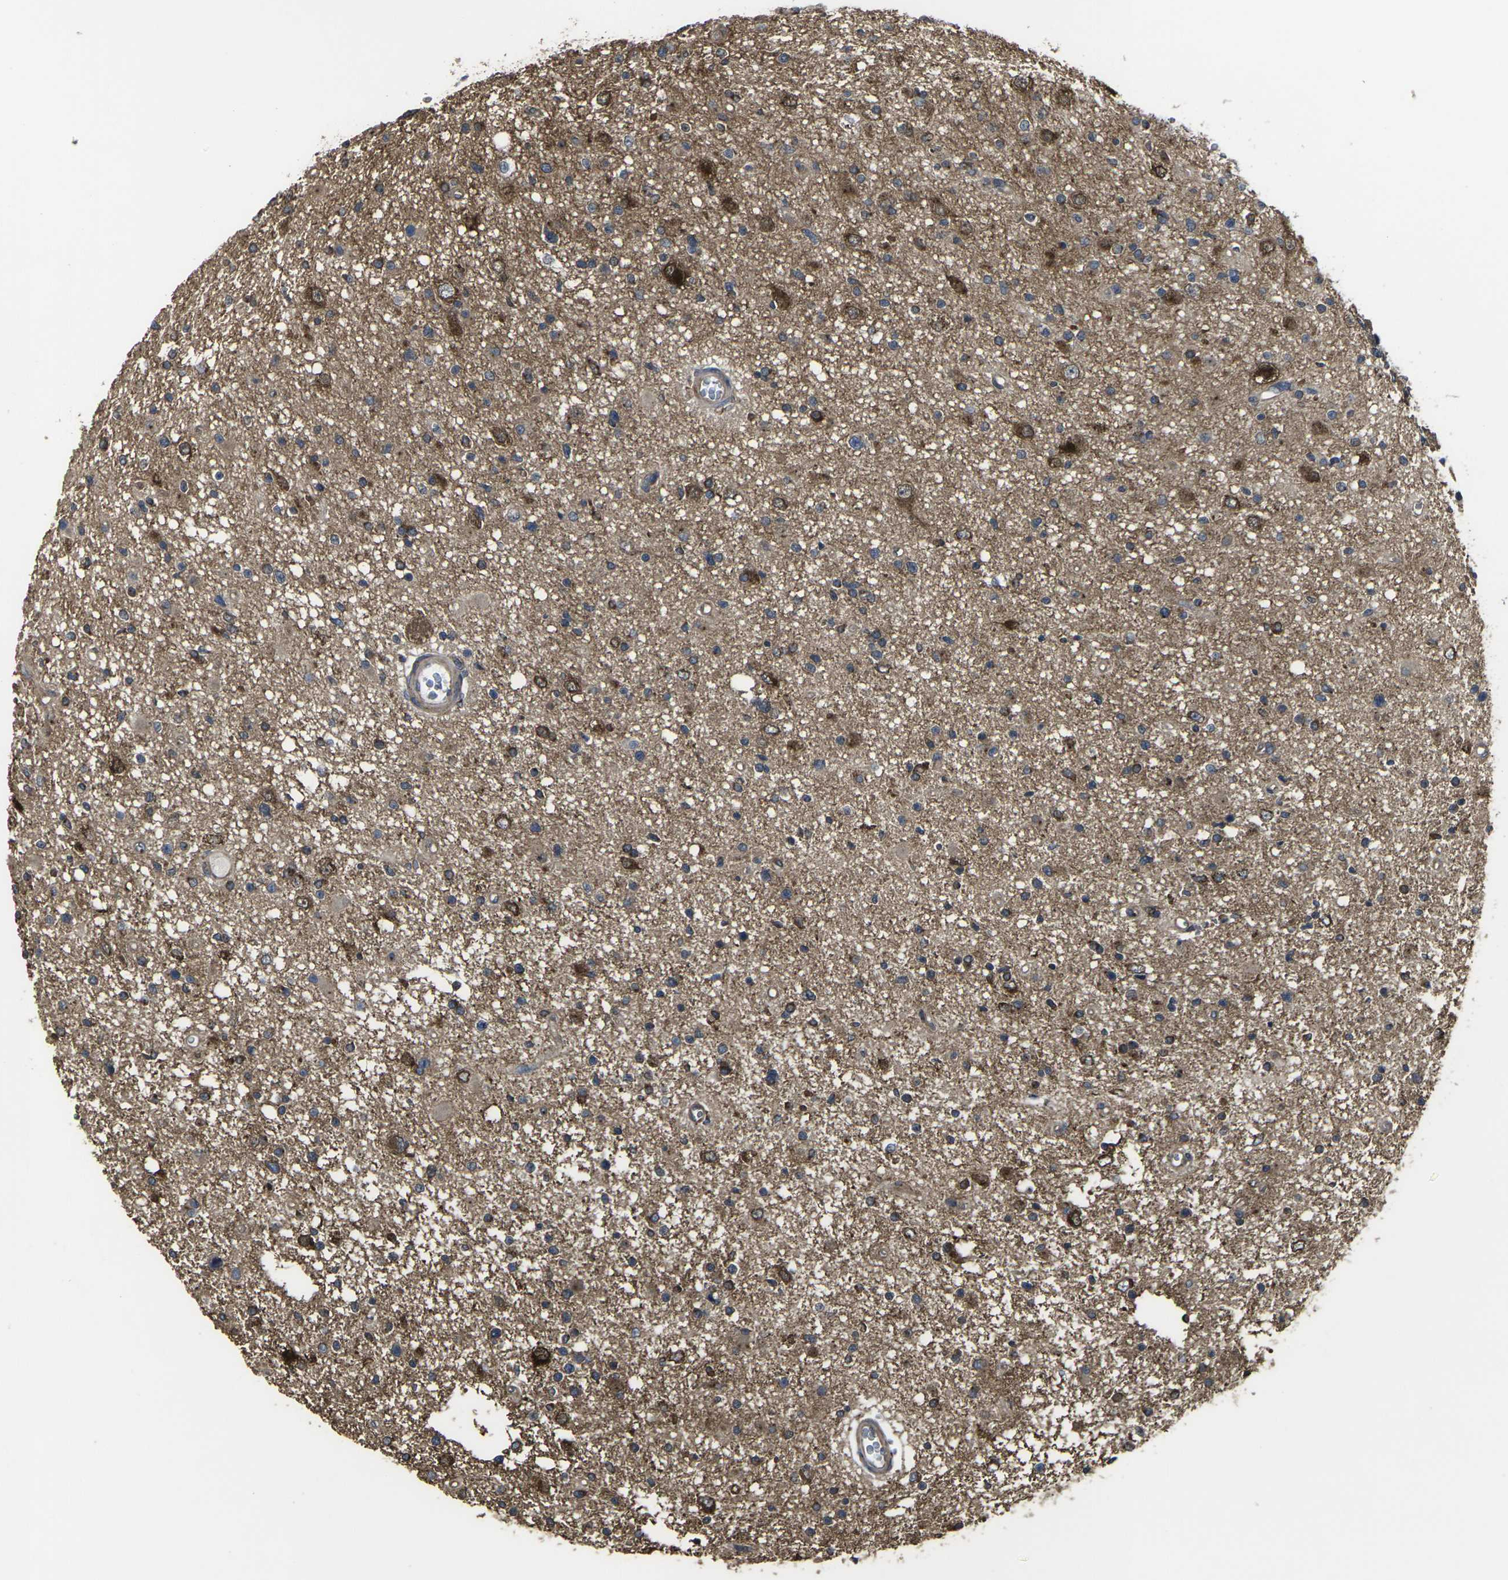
{"staining": {"intensity": "strong", "quantity": "25%-75%", "location": "cytoplasmic/membranous"}, "tissue": "glioma", "cell_type": "Tumor cells", "image_type": "cancer", "snomed": [{"axis": "morphology", "description": "Glioma, malignant, High grade"}, {"axis": "topography", "description": "Brain"}], "caption": "Human glioma stained with a brown dye demonstrates strong cytoplasmic/membranous positive positivity in about 25%-75% of tumor cells.", "gene": "PRKACB", "patient": {"sex": "male", "age": 33}}